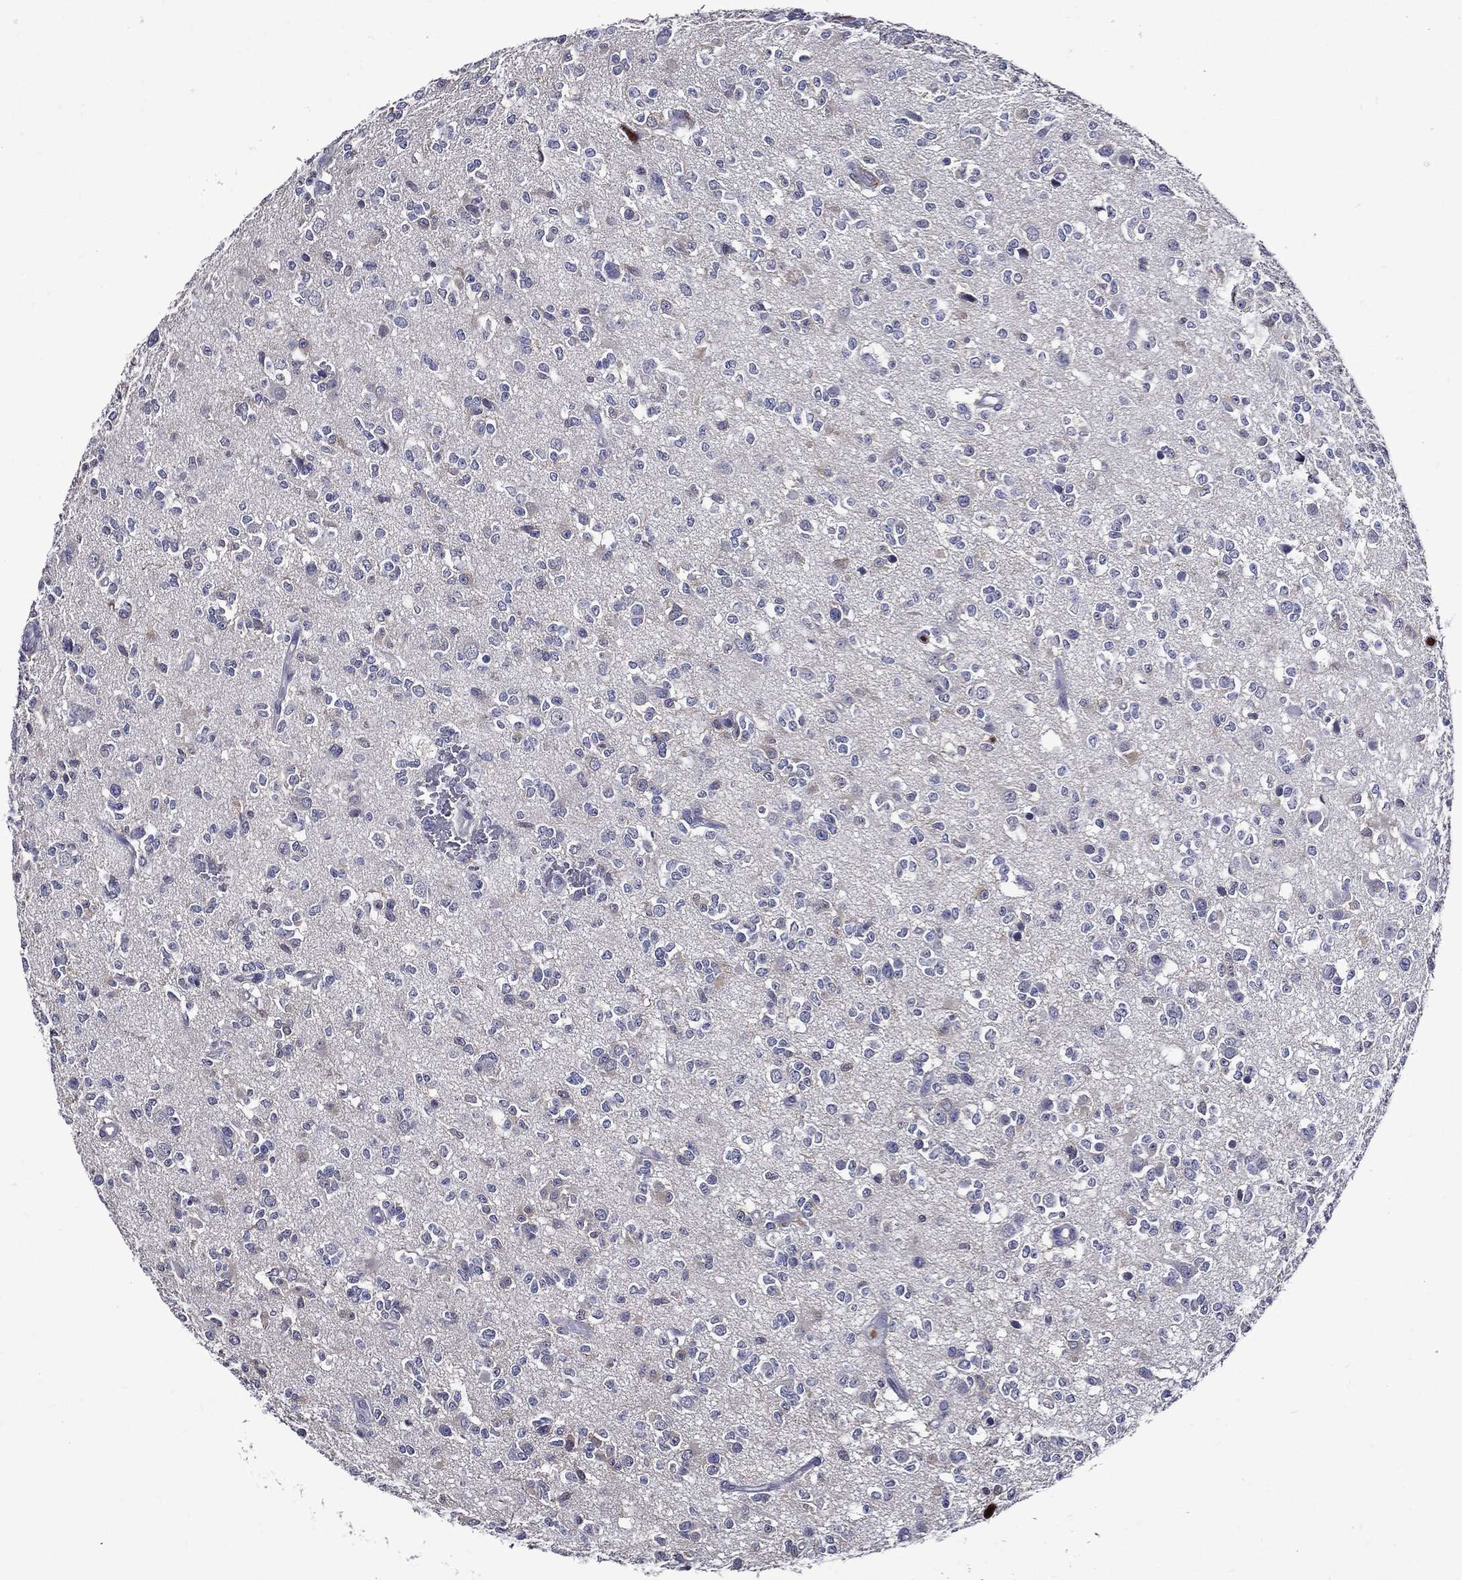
{"staining": {"intensity": "negative", "quantity": "none", "location": "none"}, "tissue": "glioma", "cell_type": "Tumor cells", "image_type": "cancer", "snomed": [{"axis": "morphology", "description": "Glioma, malignant, Low grade"}, {"axis": "topography", "description": "Brain"}], "caption": "Immunohistochemistry (IHC) of glioma reveals no positivity in tumor cells. (Immunohistochemistry (IHC), brightfield microscopy, high magnification).", "gene": "GPR171", "patient": {"sex": "female", "age": 45}}